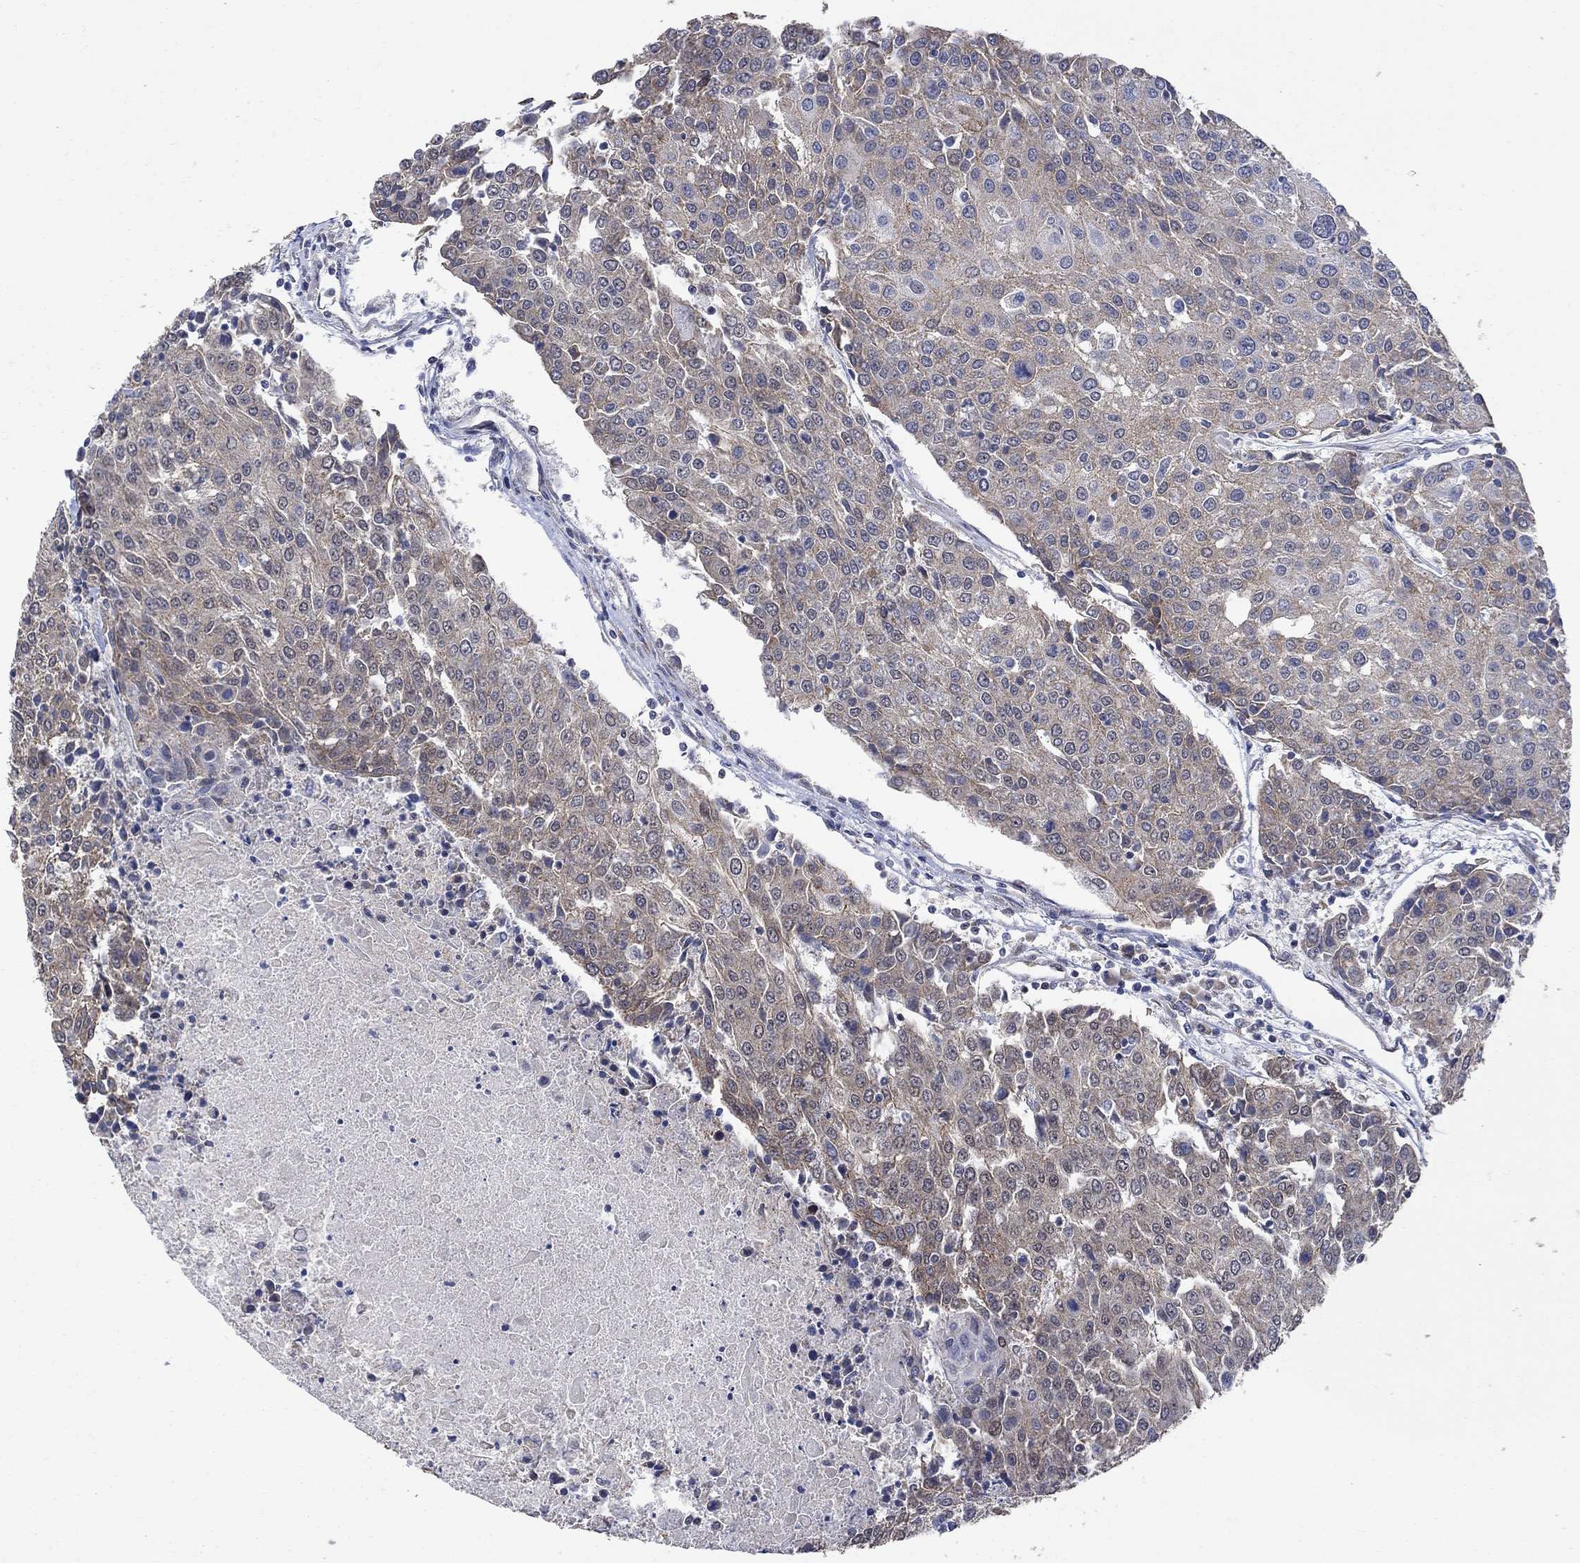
{"staining": {"intensity": "weak", "quantity": "<25%", "location": "cytoplasmic/membranous"}, "tissue": "urothelial cancer", "cell_type": "Tumor cells", "image_type": "cancer", "snomed": [{"axis": "morphology", "description": "Urothelial carcinoma, High grade"}, {"axis": "topography", "description": "Urinary bladder"}], "caption": "Immunohistochemistry photomicrograph of human urothelial cancer stained for a protein (brown), which exhibits no positivity in tumor cells.", "gene": "ANKRA2", "patient": {"sex": "female", "age": 85}}